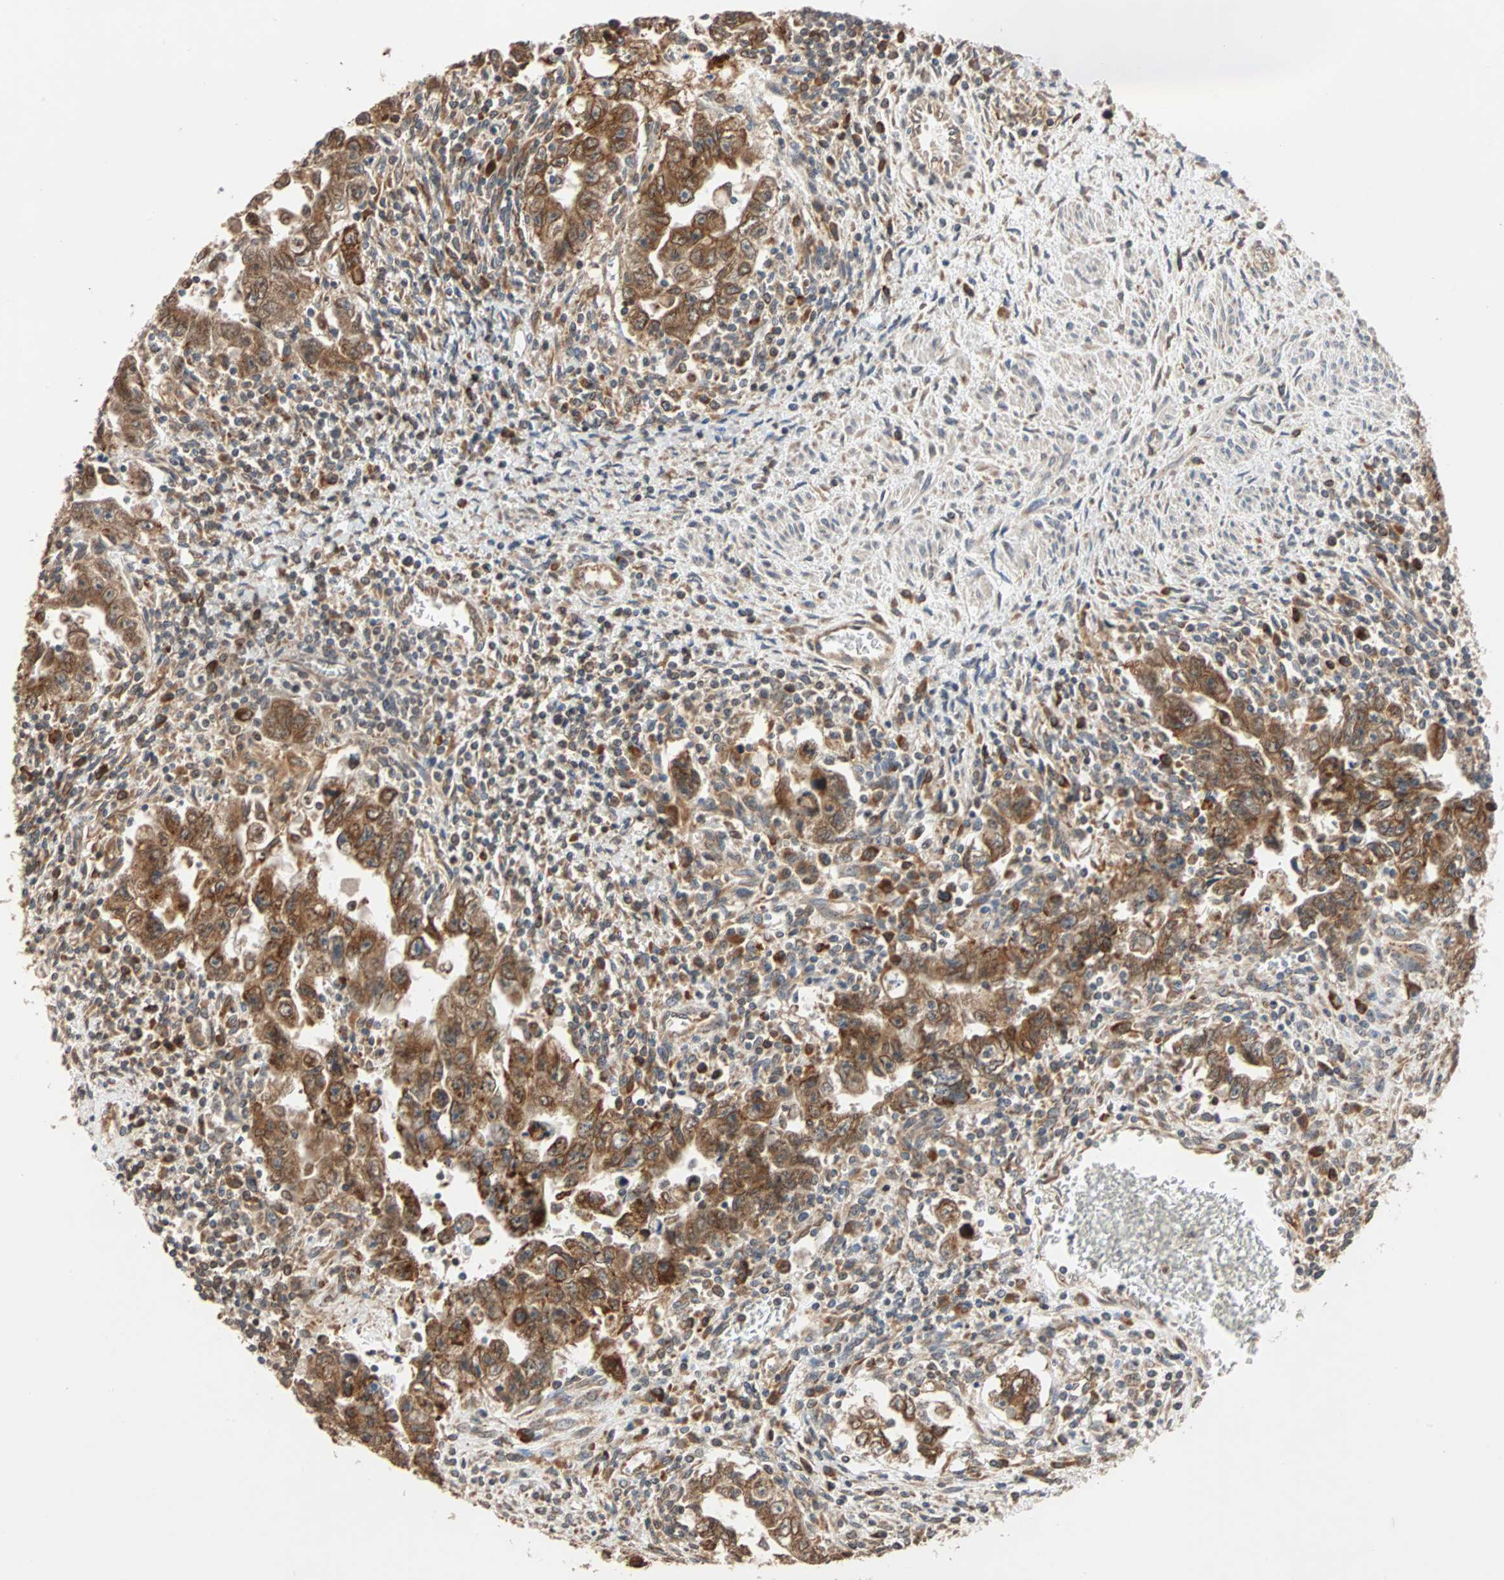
{"staining": {"intensity": "strong", "quantity": ">75%", "location": "cytoplasmic/membranous"}, "tissue": "testis cancer", "cell_type": "Tumor cells", "image_type": "cancer", "snomed": [{"axis": "morphology", "description": "Carcinoma, Embryonal, NOS"}, {"axis": "topography", "description": "Testis"}], "caption": "Testis embryonal carcinoma stained for a protein (brown) shows strong cytoplasmic/membranous positive positivity in about >75% of tumor cells.", "gene": "AUP1", "patient": {"sex": "male", "age": 28}}